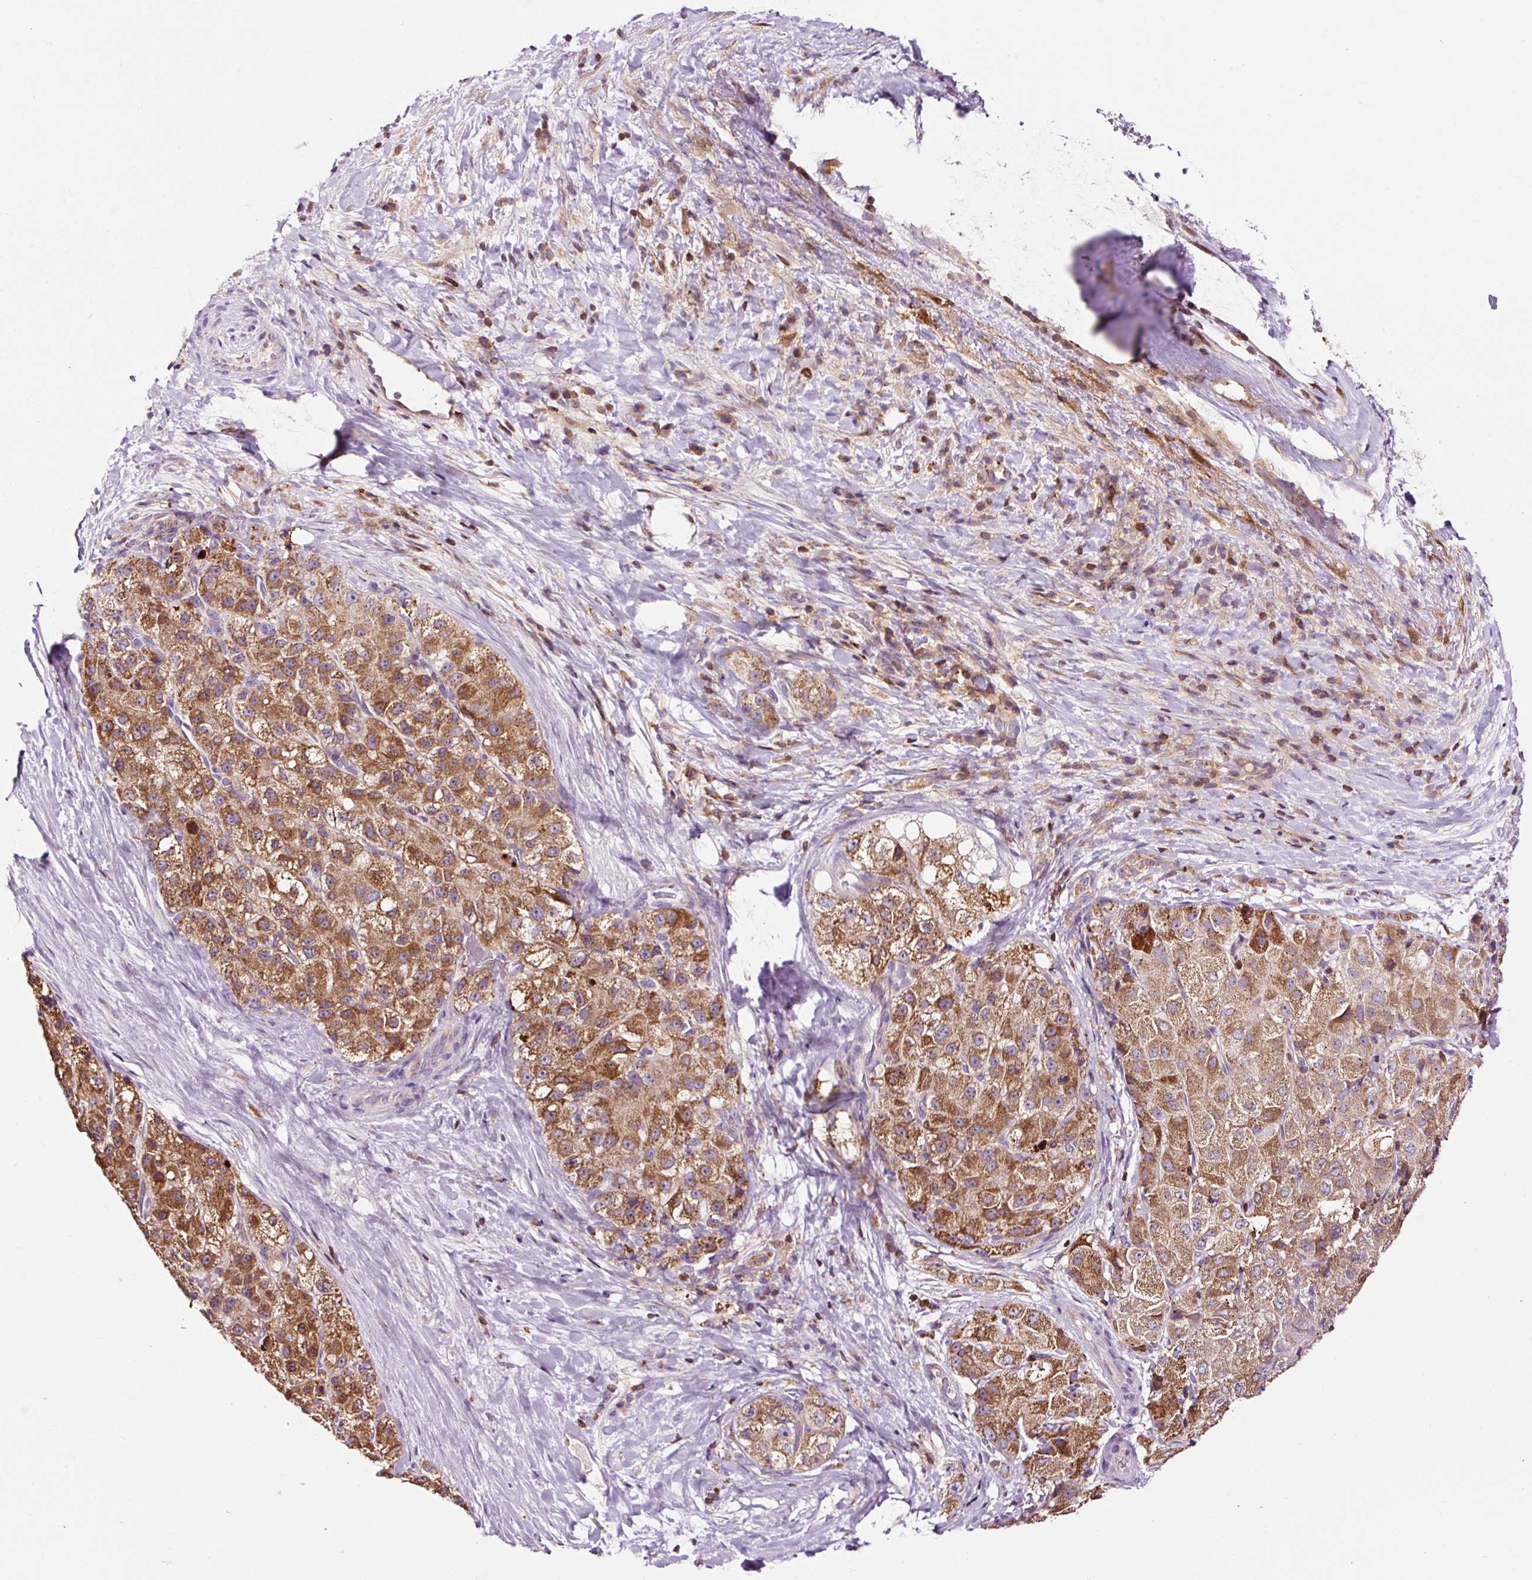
{"staining": {"intensity": "moderate", "quantity": ">75%", "location": "cytoplasmic/membranous"}, "tissue": "liver cancer", "cell_type": "Tumor cells", "image_type": "cancer", "snomed": [{"axis": "morphology", "description": "Carcinoma, Hepatocellular, NOS"}, {"axis": "topography", "description": "Liver"}], "caption": "Liver hepatocellular carcinoma stained for a protein (brown) shows moderate cytoplasmic/membranous positive positivity in approximately >75% of tumor cells.", "gene": "CD83", "patient": {"sex": "male", "age": 80}}